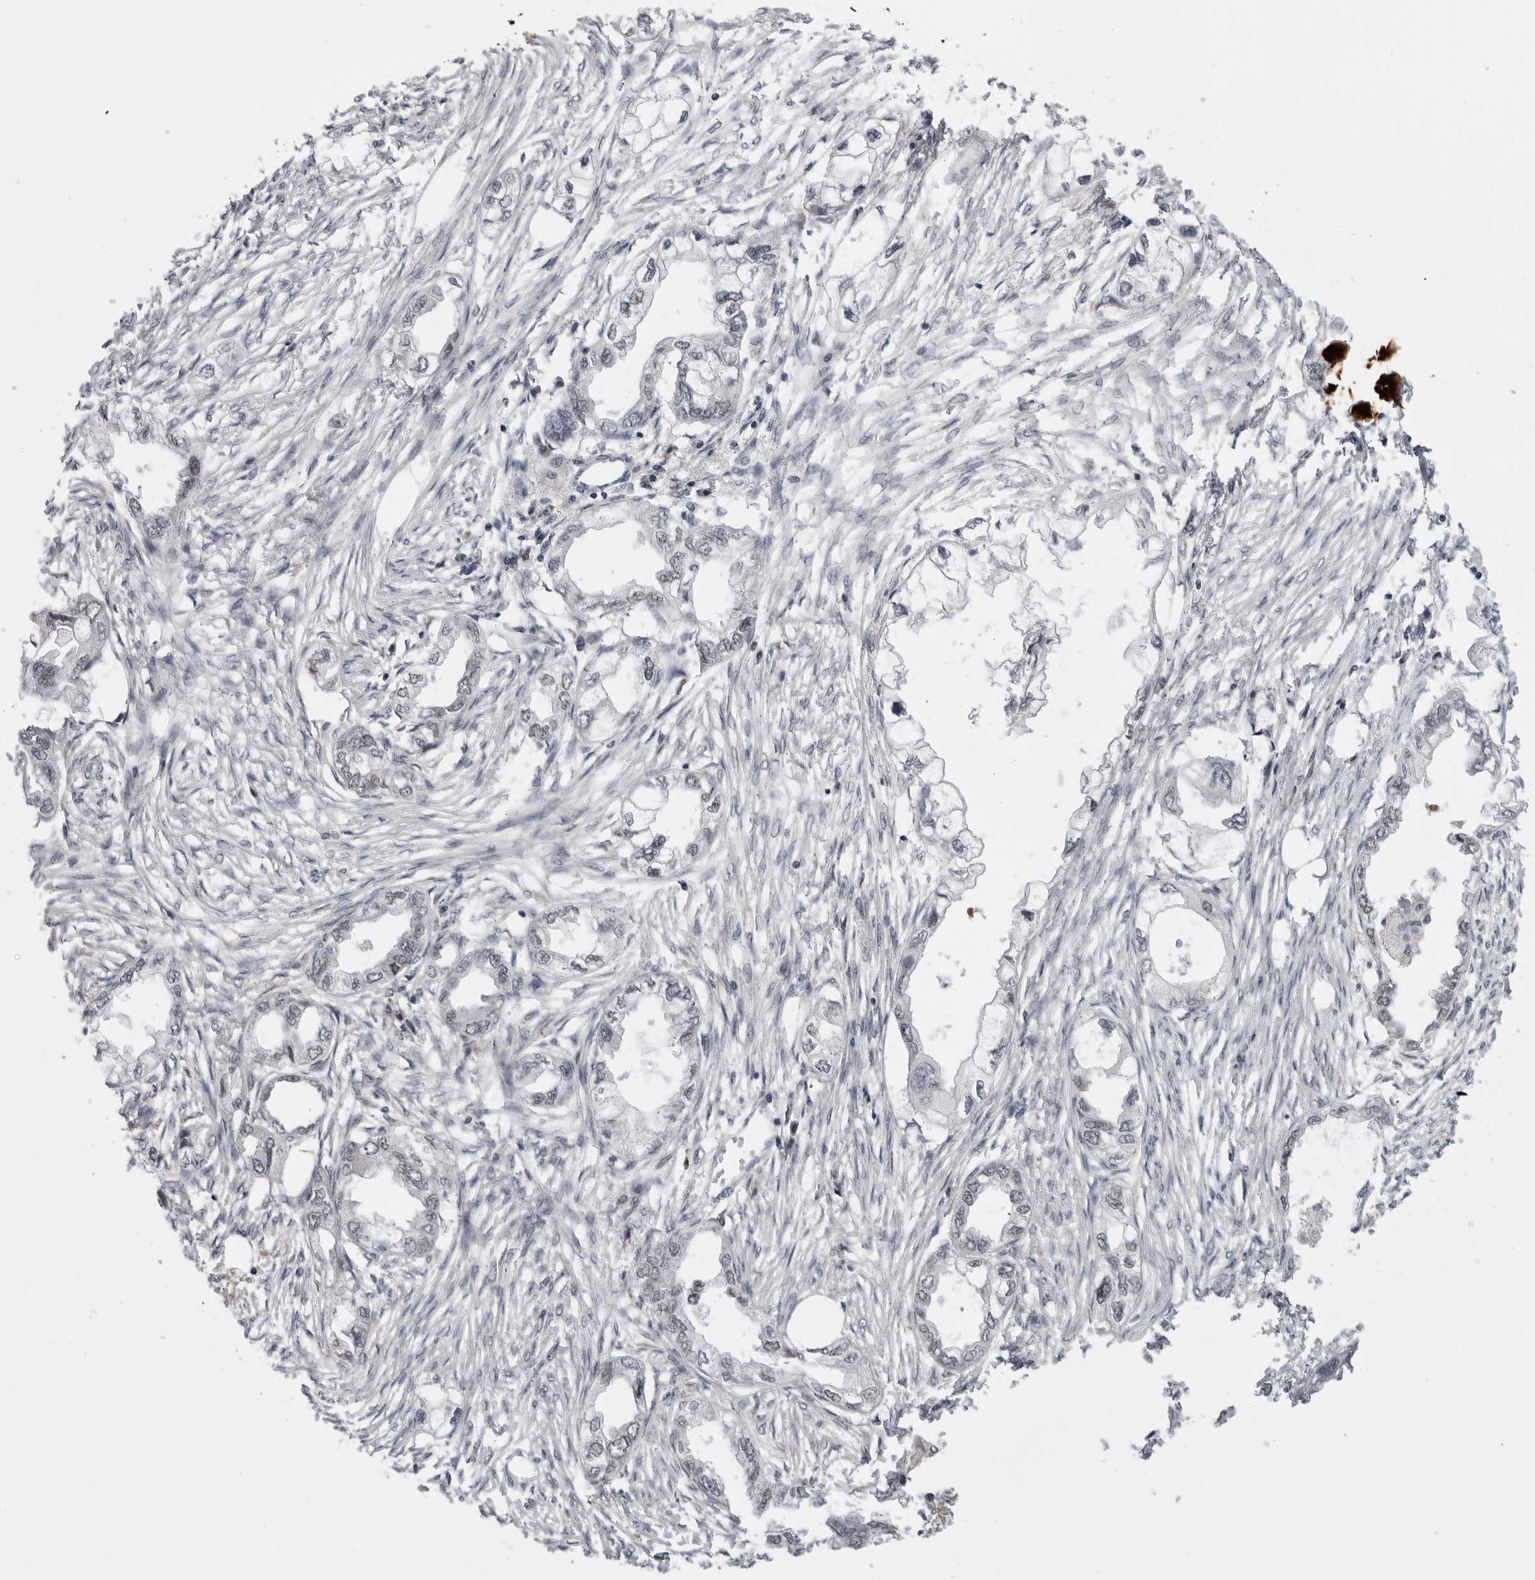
{"staining": {"intensity": "weak", "quantity": "<25%", "location": "nuclear"}, "tissue": "endometrial cancer", "cell_type": "Tumor cells", "image_type": "cancer", "snomed": [{"axis": "morphology", "description": "Adenocarcinoma, NOS"}, {"axis": "morphology", "description": "Adenocarcinoma, metastatic, NOS"}, {"axis": "topography", "description": "Adipose tissue"}, {"axis": "topography", "description": "Endometrium"}], "caption": "IHC photomicrograph of endometrial cancer (adenocarcinoma) stained for a protein (brown), which exhibits no expression in tumor cells.", "gene": "ALPK2", "patient": {"sex": "female", "age": 67}}